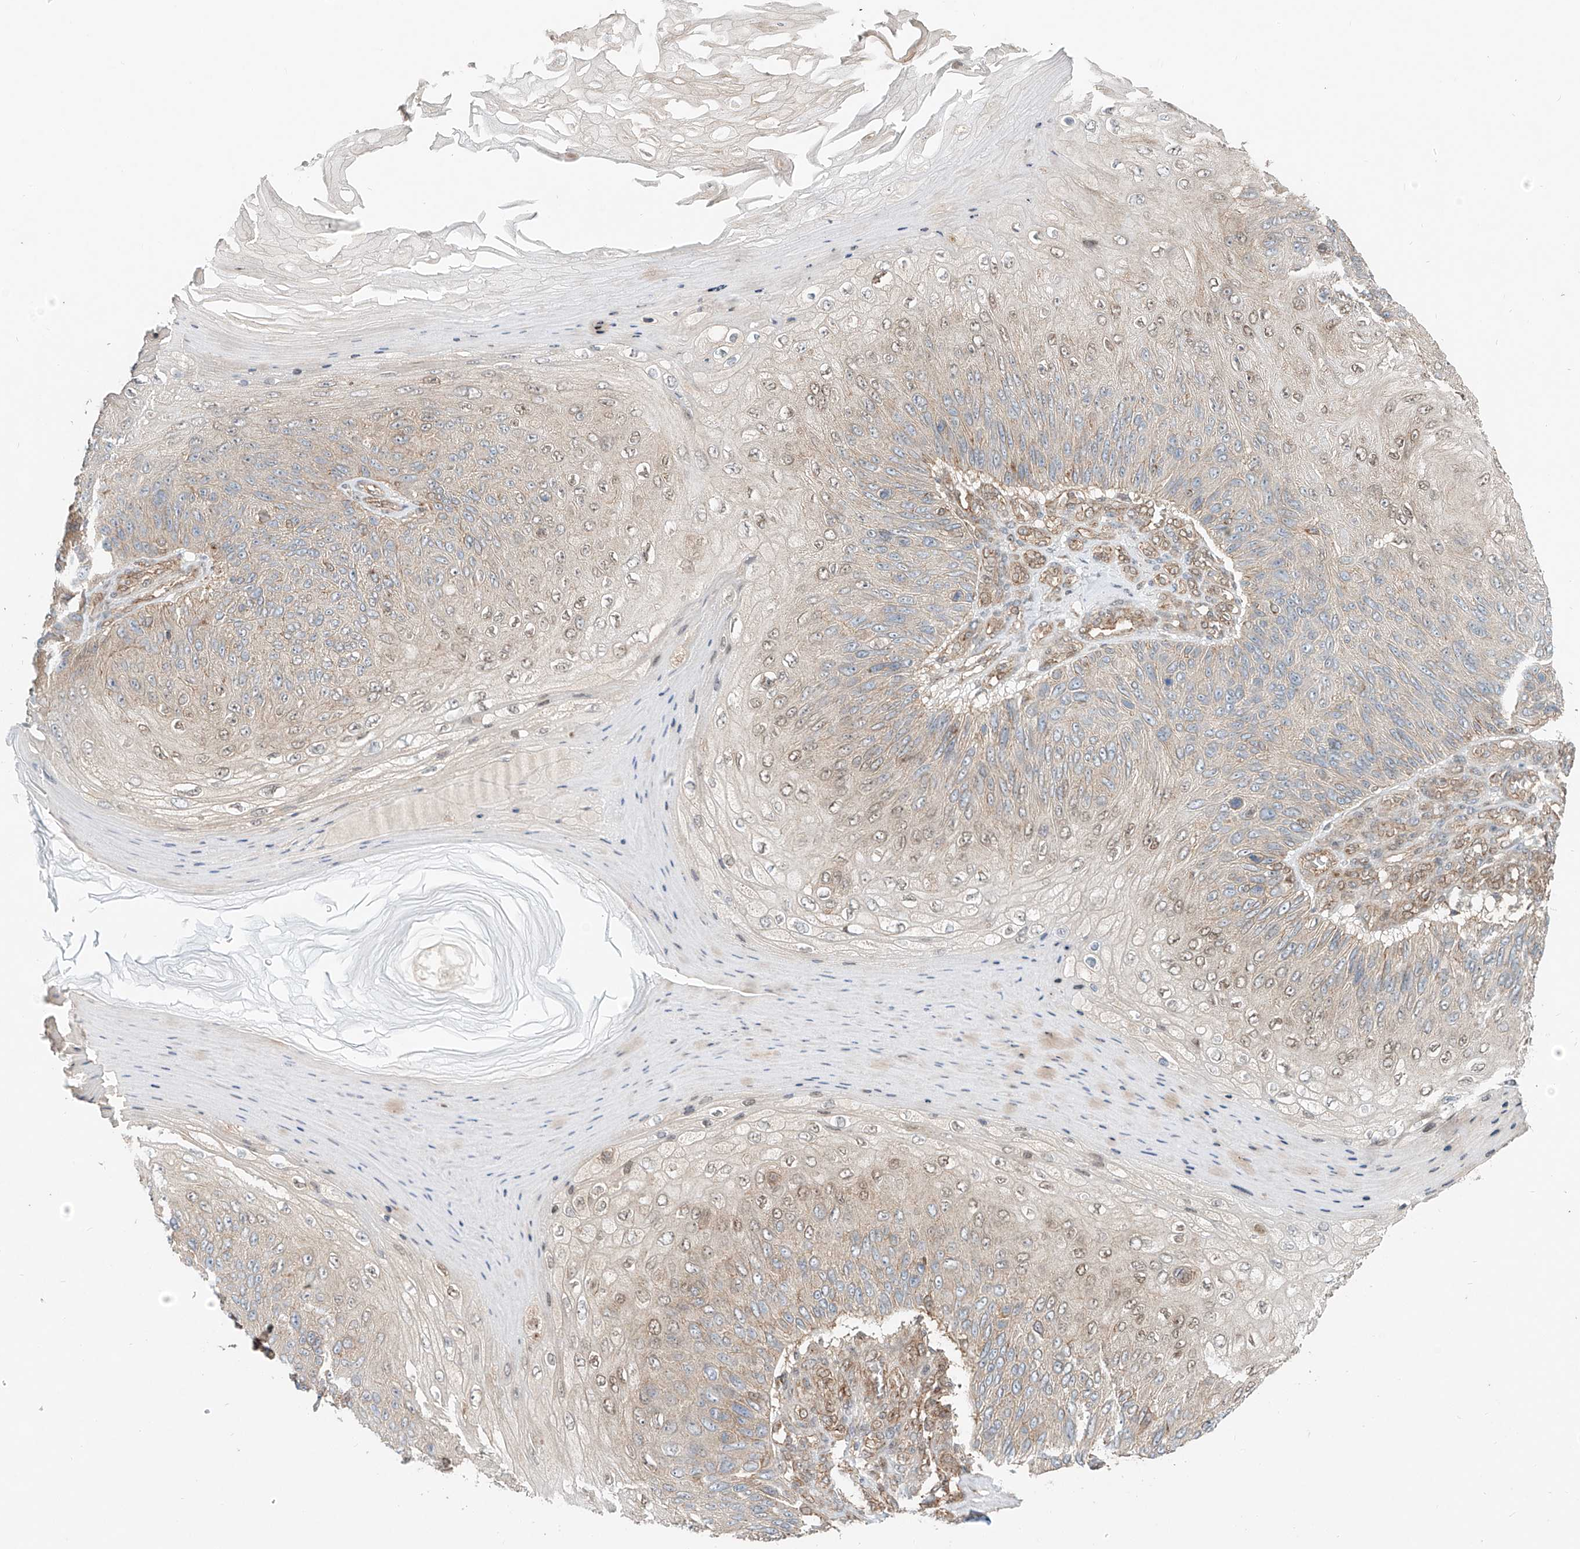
{"staining": {"intensity": "weak", "quantity": "25%-75%", "location": "cytoplasmic/membranous,nuclear"}, "tissue": "skin cancer", "cell_type": "Tumor cells", "image_type": "cancer", "snomed": [{"axis": "morphology", "description": "Squamous cell carcinoma, NOS"}, {"axis": "topography", "description": "Skin"}], "caption": "Squamous cell carcinoma (skin) stained with immunohistochemistry displays weak cytoplasmic/membranous and nuclear positivity in about 25%-75% of tumor cells.", "gene": "CUX1", "patient": {"sex": "female", "age": 88}}